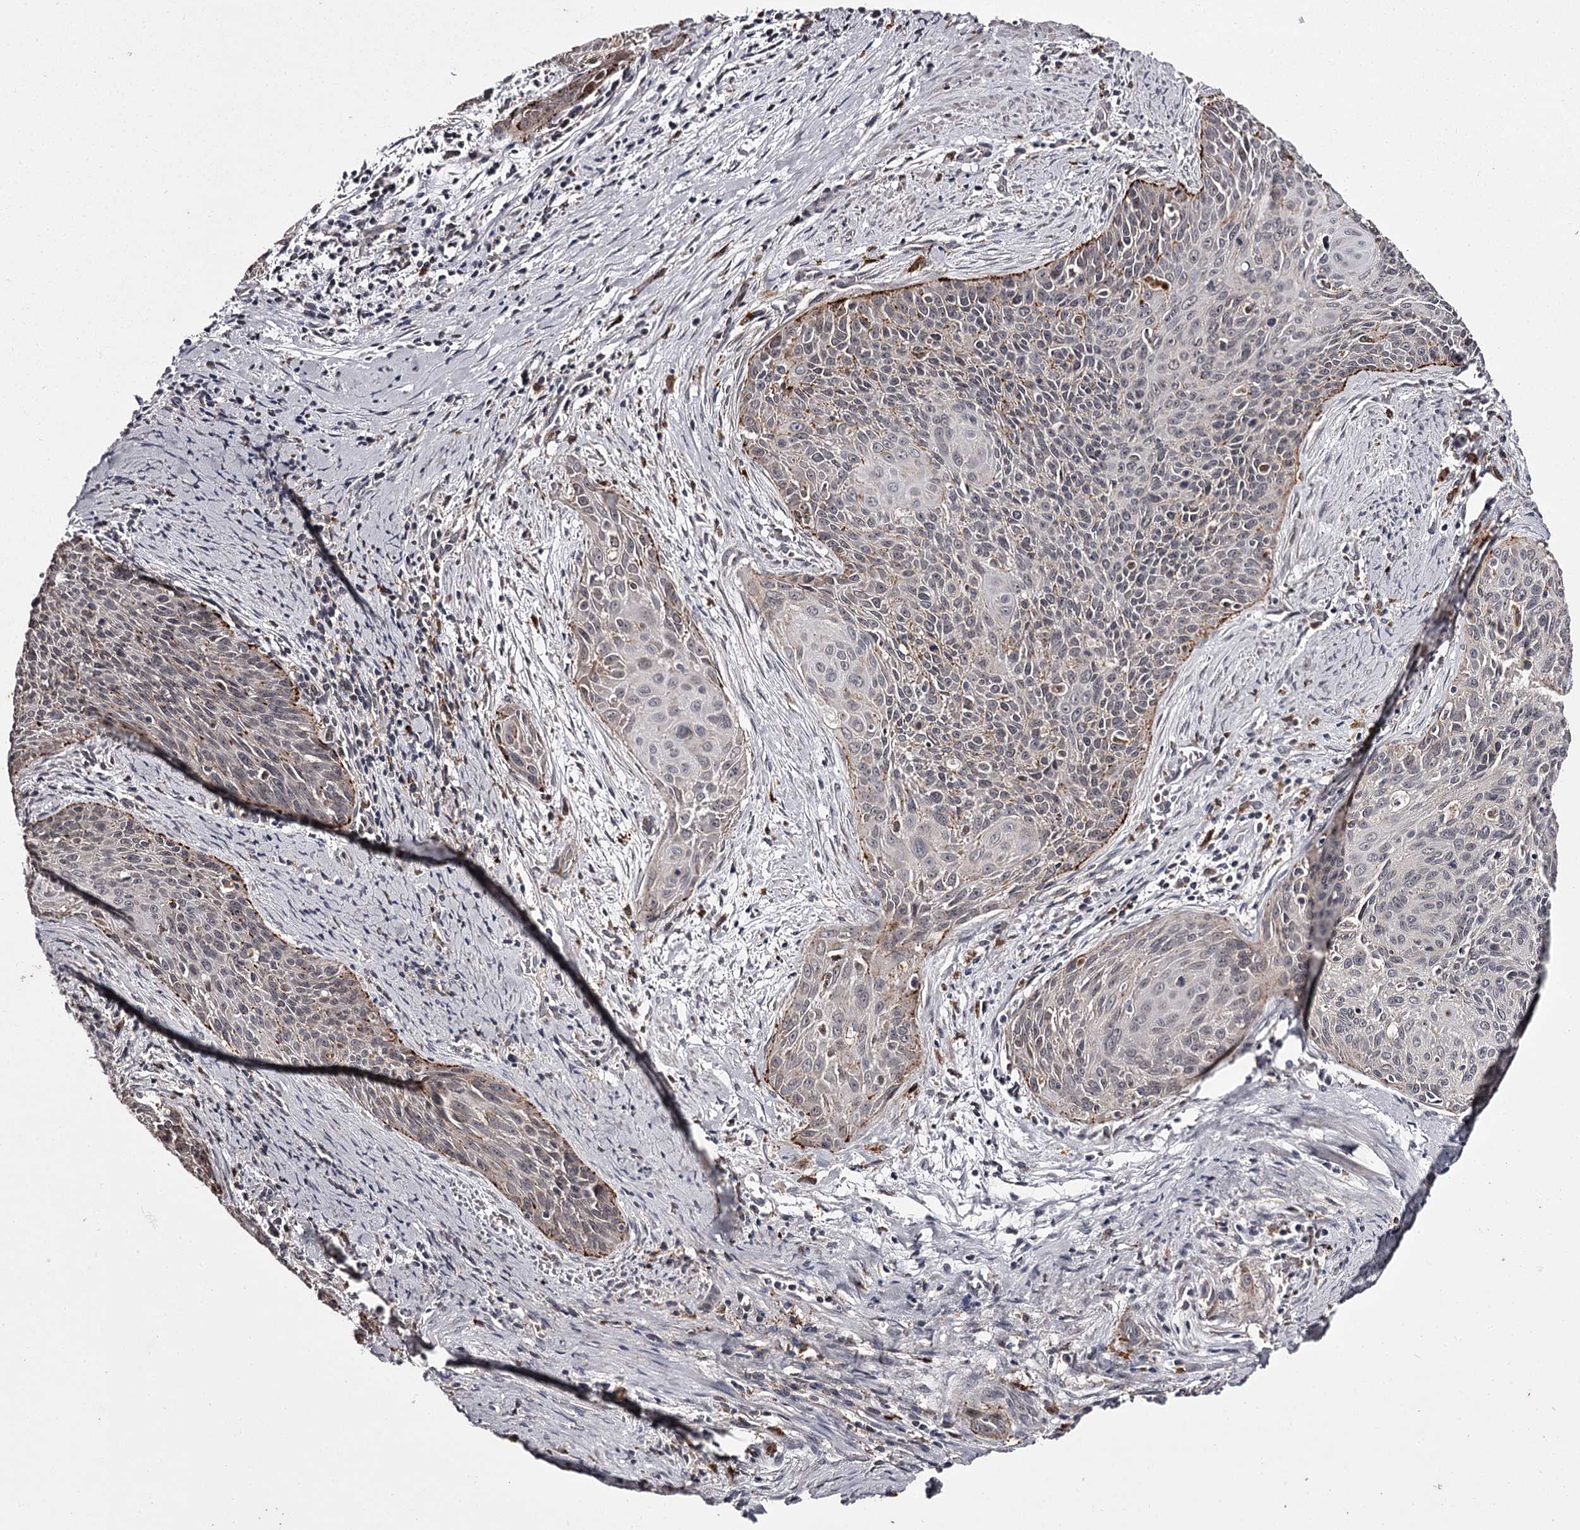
{"staining": {"intensity": "moderate", "quantity": "<25%", "location": "cytoplasmic/membranous"}, "tissue": "cervical cancer", "cell_type": "Tumor cells", "image_type": "cancer", "snomed": [{"axis": "morphology", "description": "Squamous cell carcinoma, NOS"}, {"axis": "topography", "description": "Cervix"}], "caption": "IHC (DAB (3,3'-diaminobenzidine)) staining of squamous cell carcinoma (cervical) displays moderate cytoplasmic/membranous protein expression in about <25% of tumor cells.", "gene": "SLC32A1", "patient": {"sex": "female", "age": 55}}